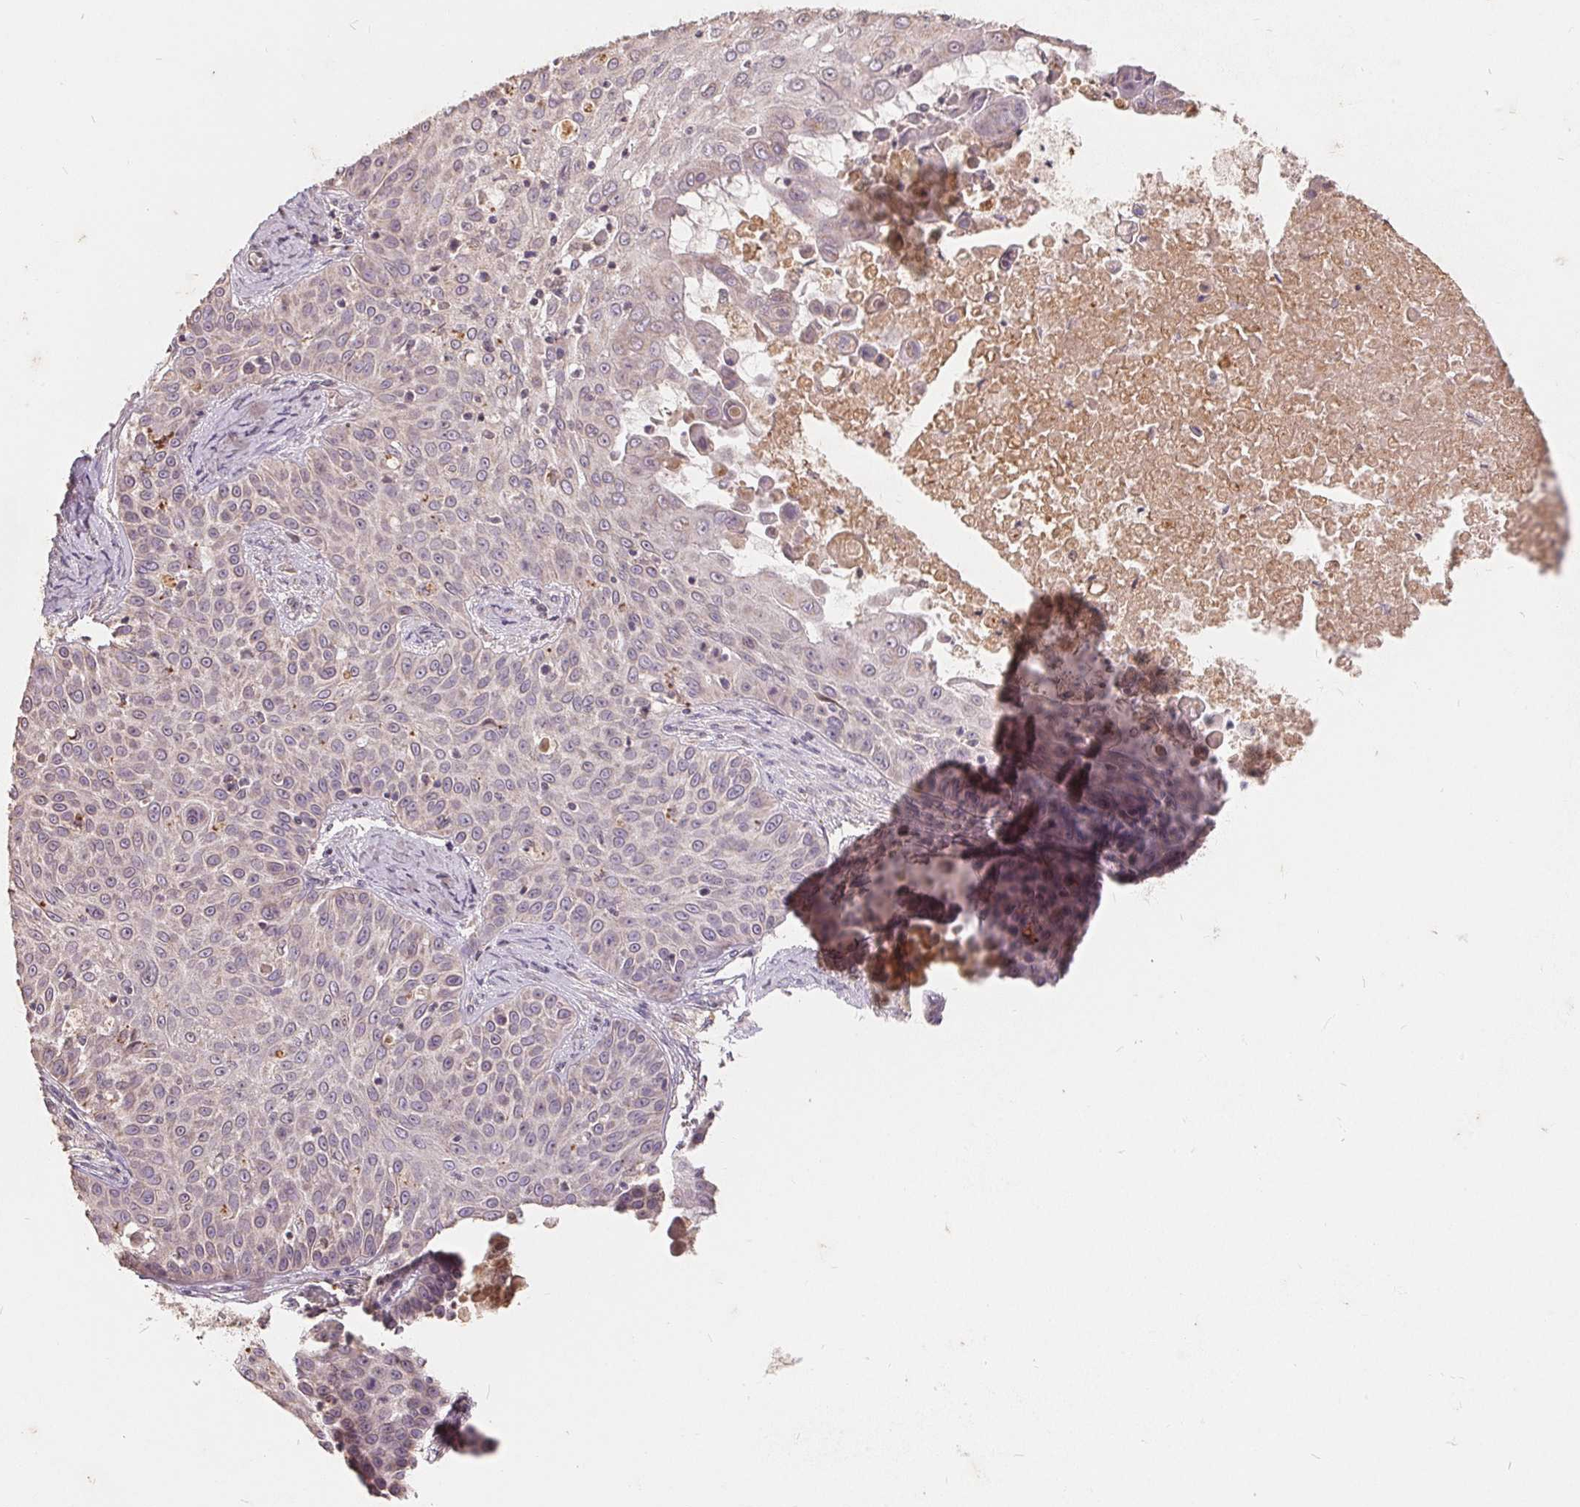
{"staining": {"intensity": "negative", "quantity": "none", "location": "none"}, "tissue": "skin cancer", "cell_type": "Tumor cells", "image_type": "cancer", "snomed": [{"axis": "morphology", "description": "Squamous cell carcinoma, NOS"}, {"axis": "topography", "description": "Skin"}], "caption": "The immunohistochemistry image has no significant staining in tumor cells of squamous cell carcinoma (skin) tissue.", "gene": "CDIPT", "patient": {"sex": "male", "age": 82}}